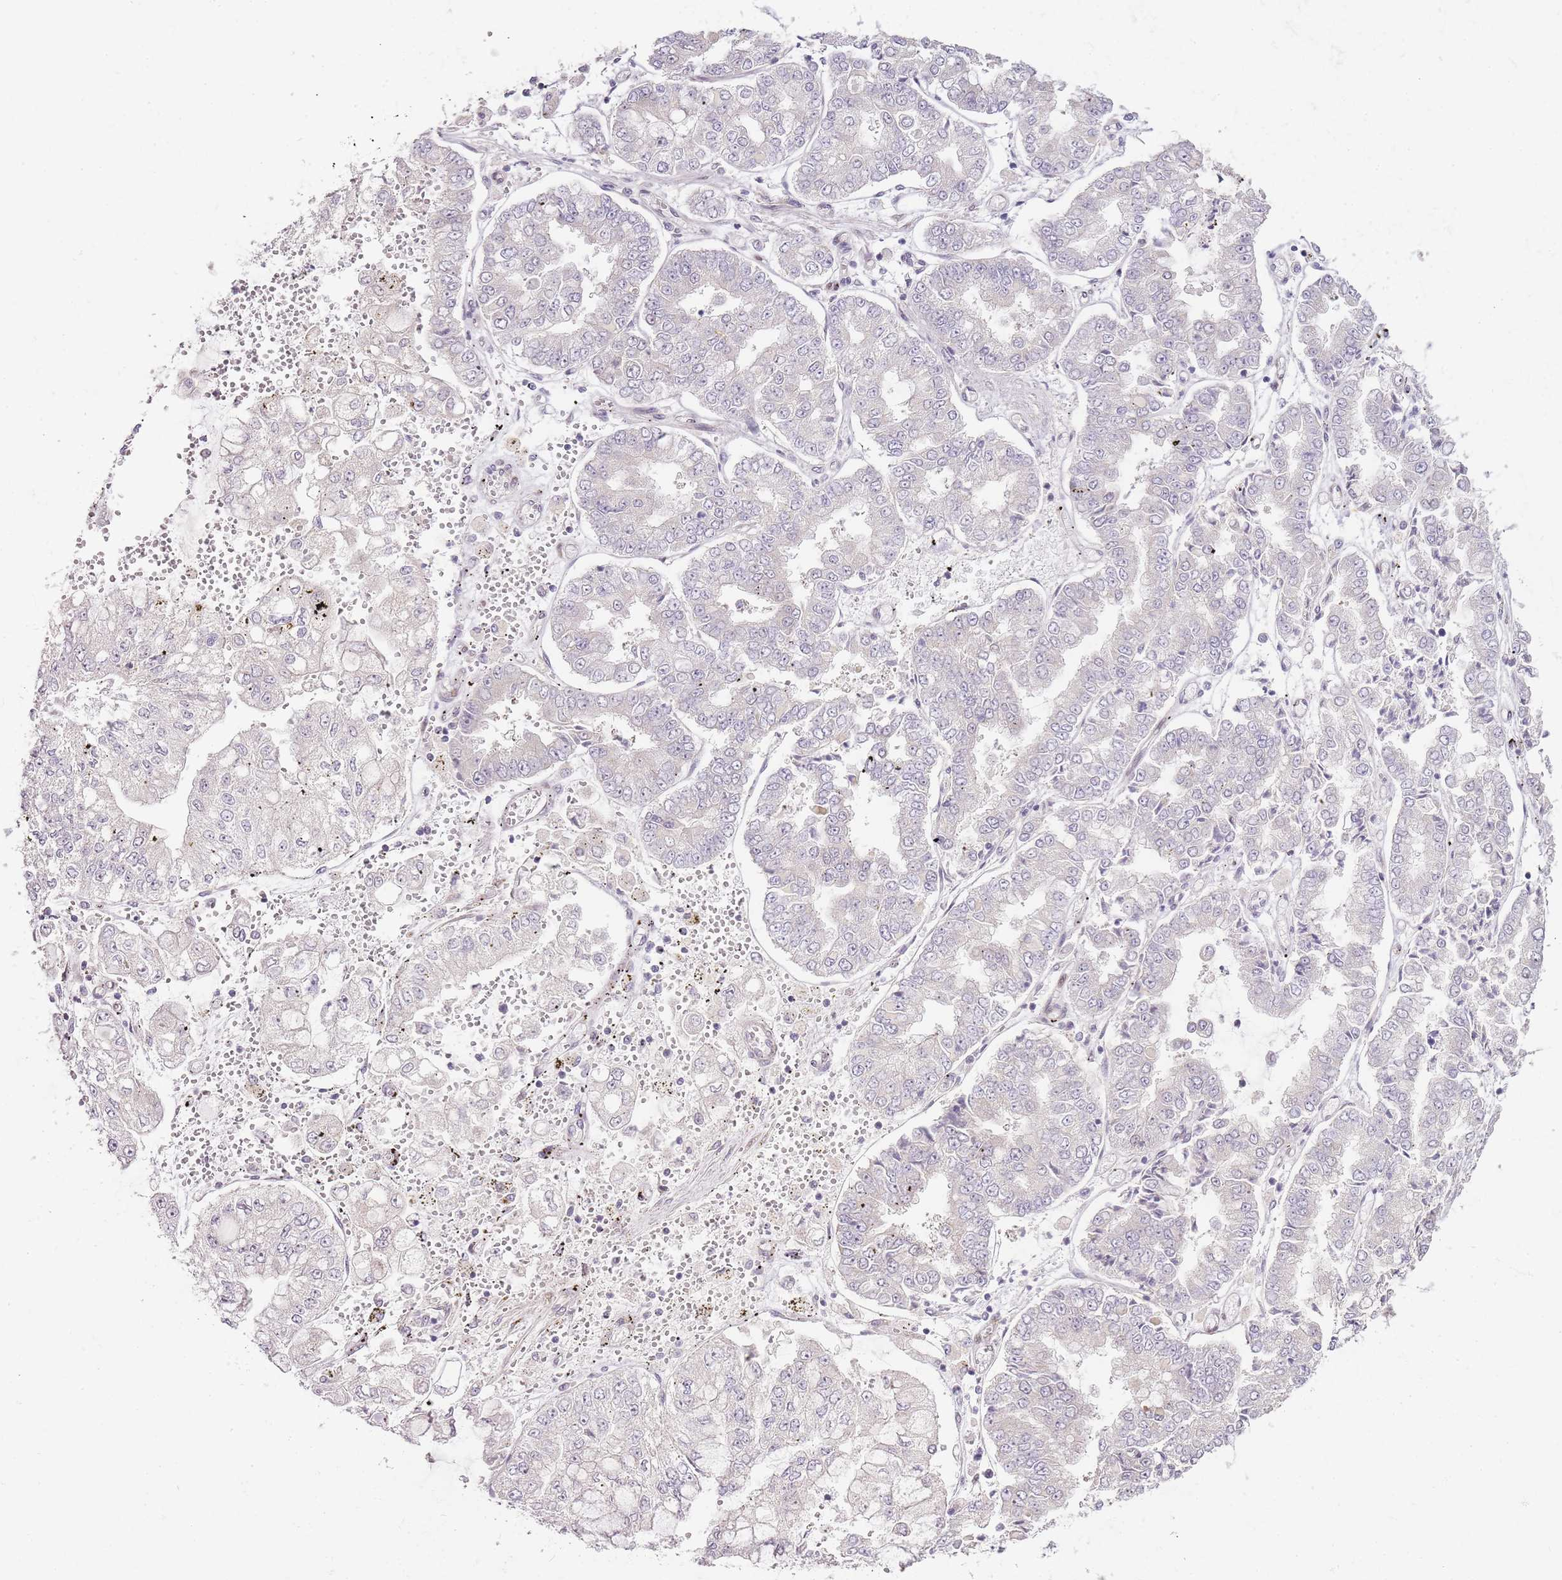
{"staining": {"intensity": "negative", "quantity": "none", "location": "none"}, "tissue": "stomach cancer", "cell_type": "Tumor cells", "image_type": "cancer", "snomed": [{"axis": "morphology", "description": "Adenocarcinoma, NOS"}, {"axis": "topography", "description": "Stomach"}], "caption": "Immunohistochemical staining of human stomach cancer displays no significant staining in tumor cells.", "gene": "OGG1", "patient": {"sex": "male", "age": 76}}